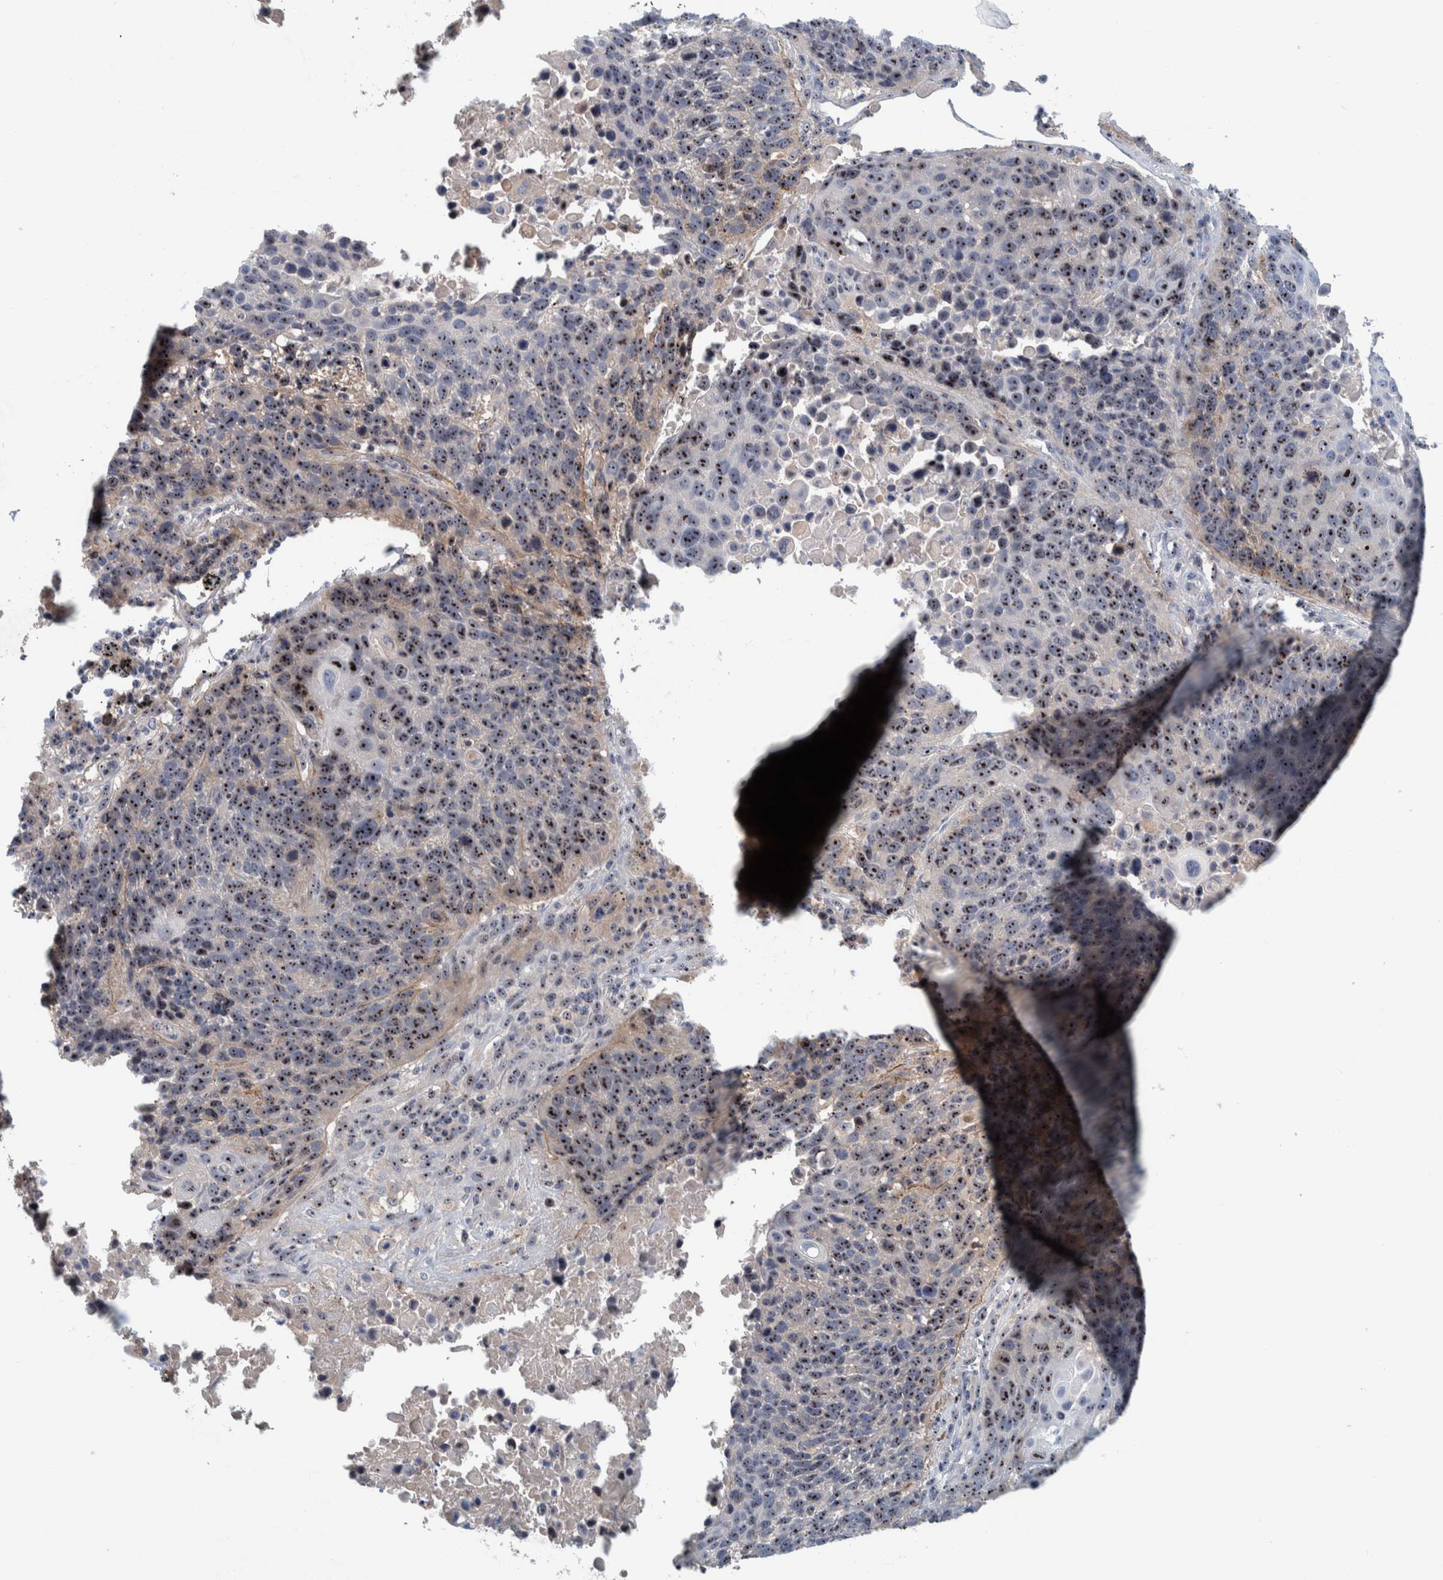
{"staining": {"intensity": "strong", "quantity": ">75%", "location": "nuclear"}, "tissue": "lung cancer", "cell_type": "Tumor cells", "image_type": "cancer", "snomed": [{"axis": "morphology", "description": "Squamous cell carcinoma, NOS"}, {"axis": "topography", "description": "Lung"}], "caption": "Immunohistochemical staining of human lung squamous cell carcinoma displays high levels of strong nuclear protein expression in approximately >75% of tumor cells. (DAB (3,3'-diaminobenzidine) IHC, brown staining for protein, blue staining for nuclei).", "gene": "NOL11", "patient": {"sex": "male", "age": 66}}